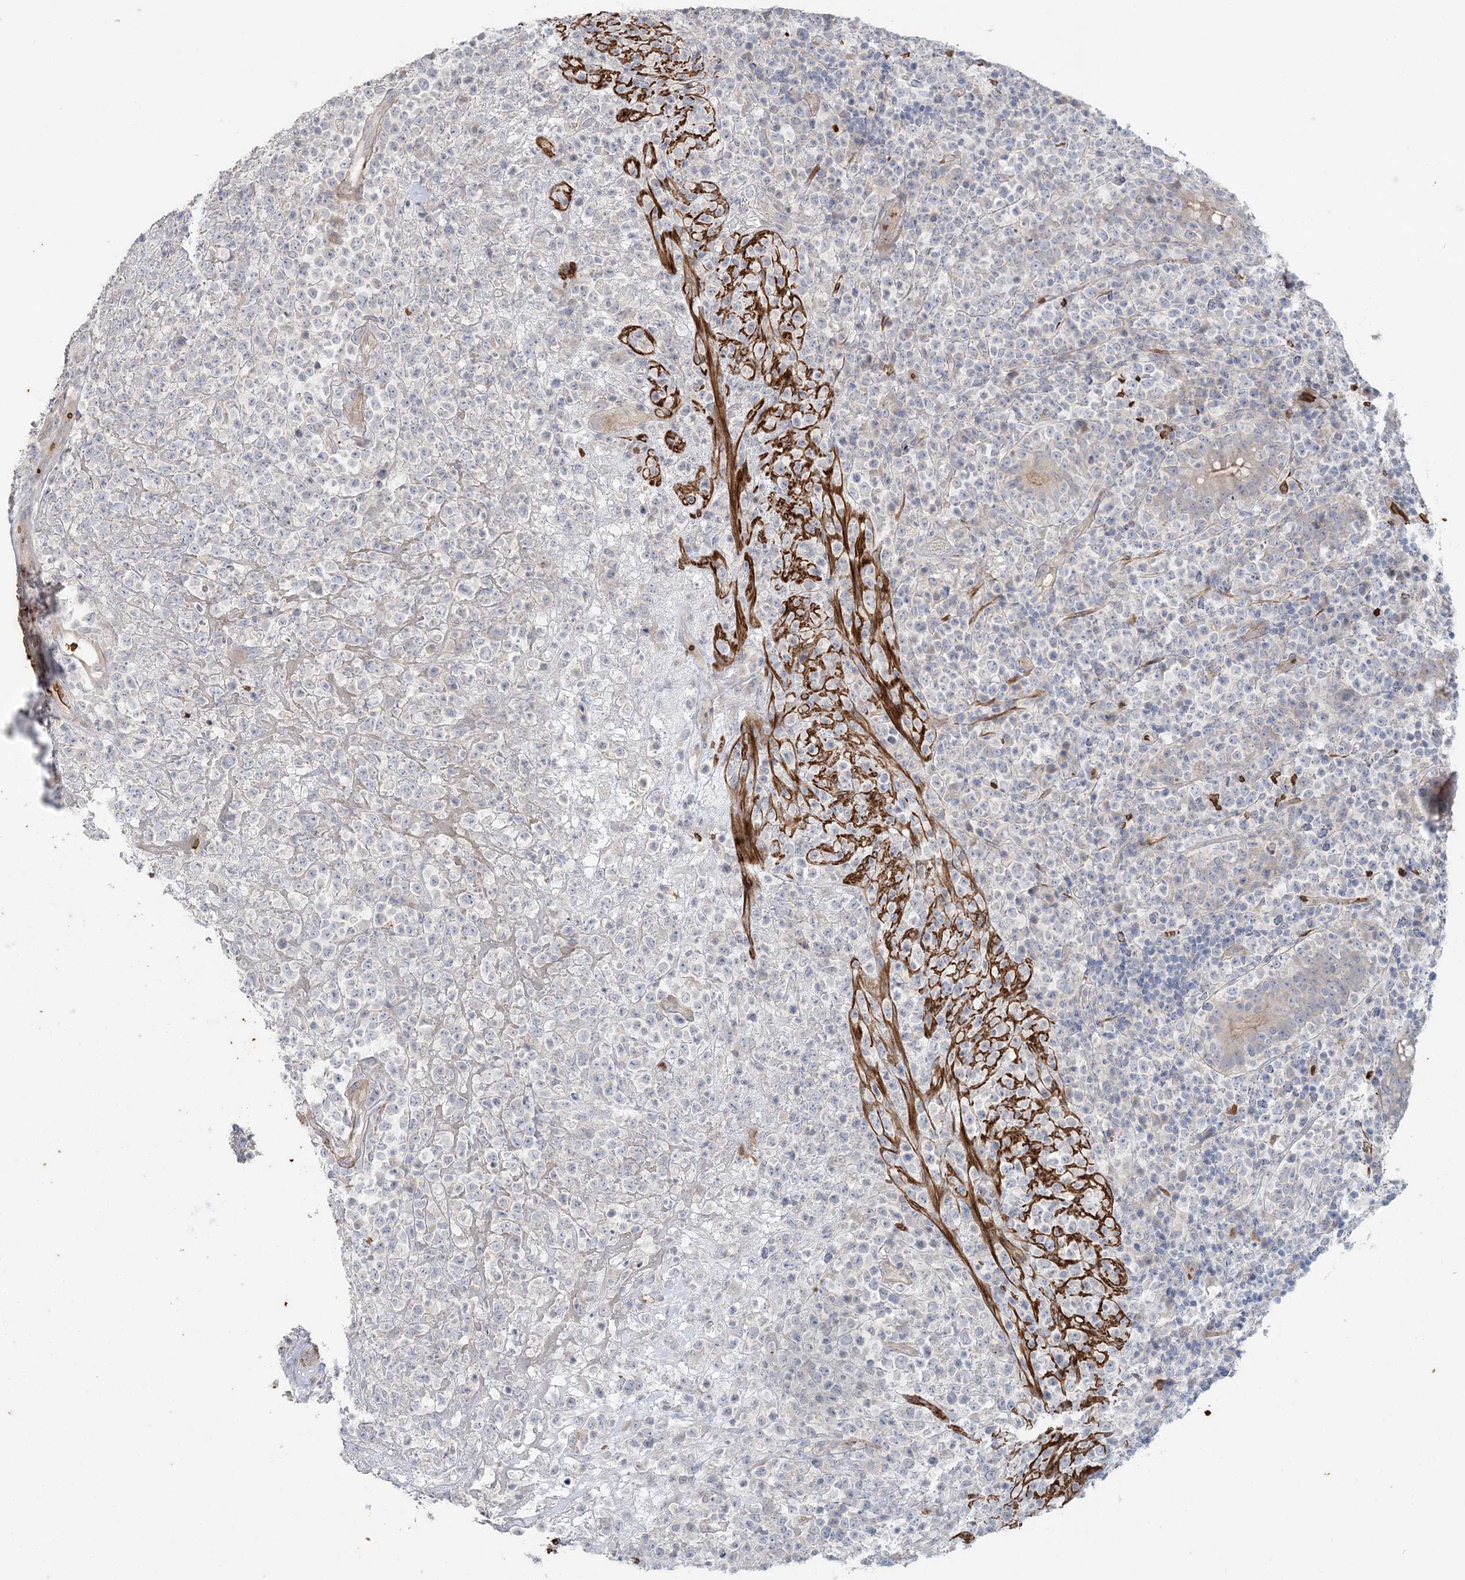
{"staining": {"intensity": "negative", "quantity": "none", "location": "none"}, "tissue": "lymphoma", "cell_type": "Tumor cells", "image_type": "cancer", "snomed": [{"axis": "morphology", "description": "Malignant lymphoma, non-Hodgkin's type, High grade"}, {"axis": "topography", "description": "Colon"}], "caption": "An IHC micrograph of lymphoma is shown. There is no staining in tumor cells of lymphoma.", "gene": "SERINC1", "patient": {"sex": "female", "age": 53}}